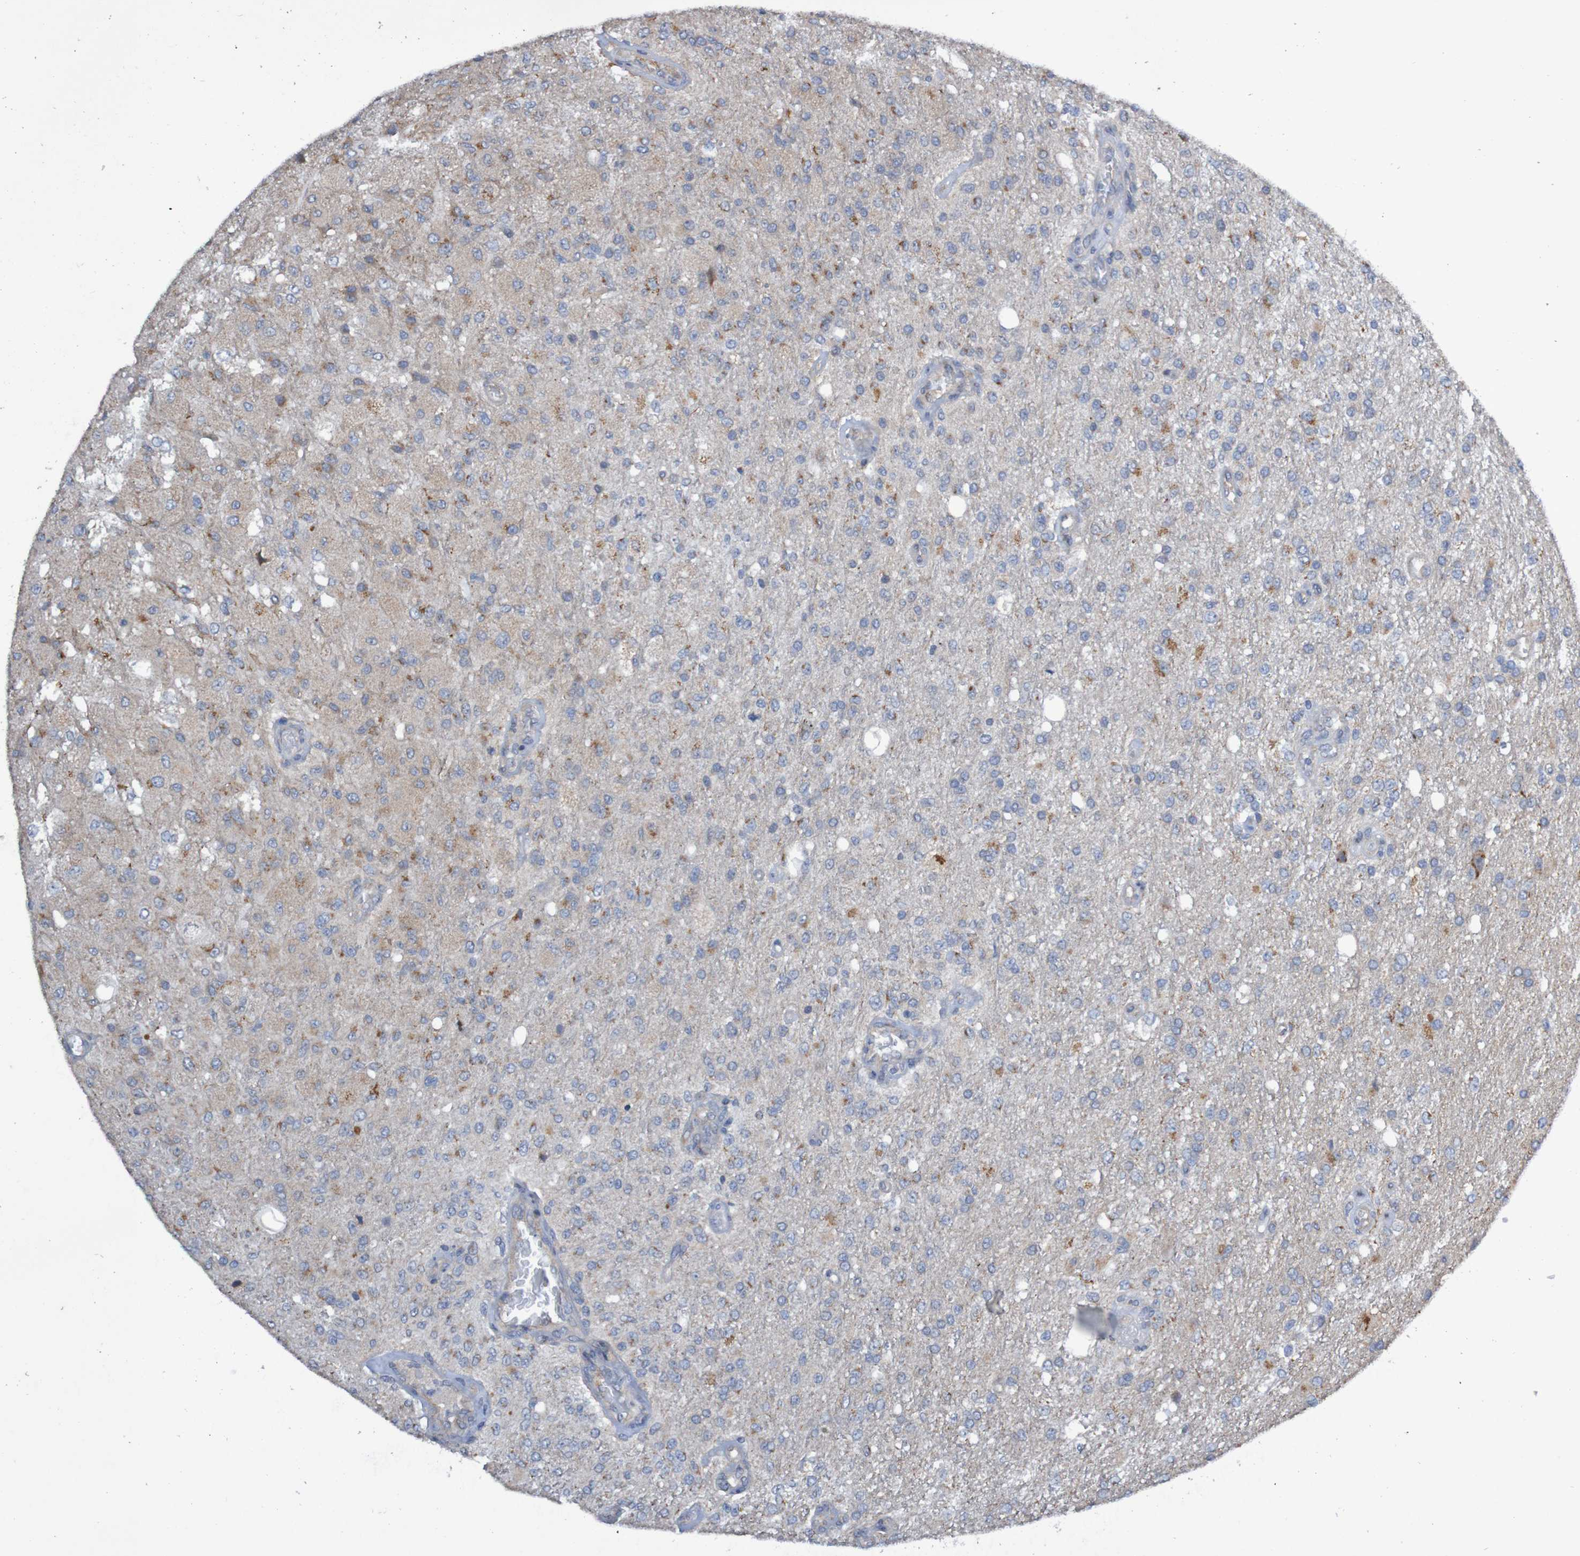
{"staining": {"intensity": "strong", "quantity": "25%-75%", "location": "cytoplasmic/membranous"}, "tissue": "glioma", "cell_type": "Tumor cells", "image_type": "cancer", "snomed": [{"axis": "morphology", "description": "Normal tissue, NOS"}, {"axis": "morphology", "description": "Glioma, malignant, High grade"}, {"axis": "topography", "description": "Cerebral cortex"}], "caption": "Strong cytoplasmic/membranous staining for a protein is identified in approximately 25%-75% of tumor cells of glioma using immunohistochemistry.", "gene": "LMBRD2", "patient": {"sex": "male", "age": 77}}